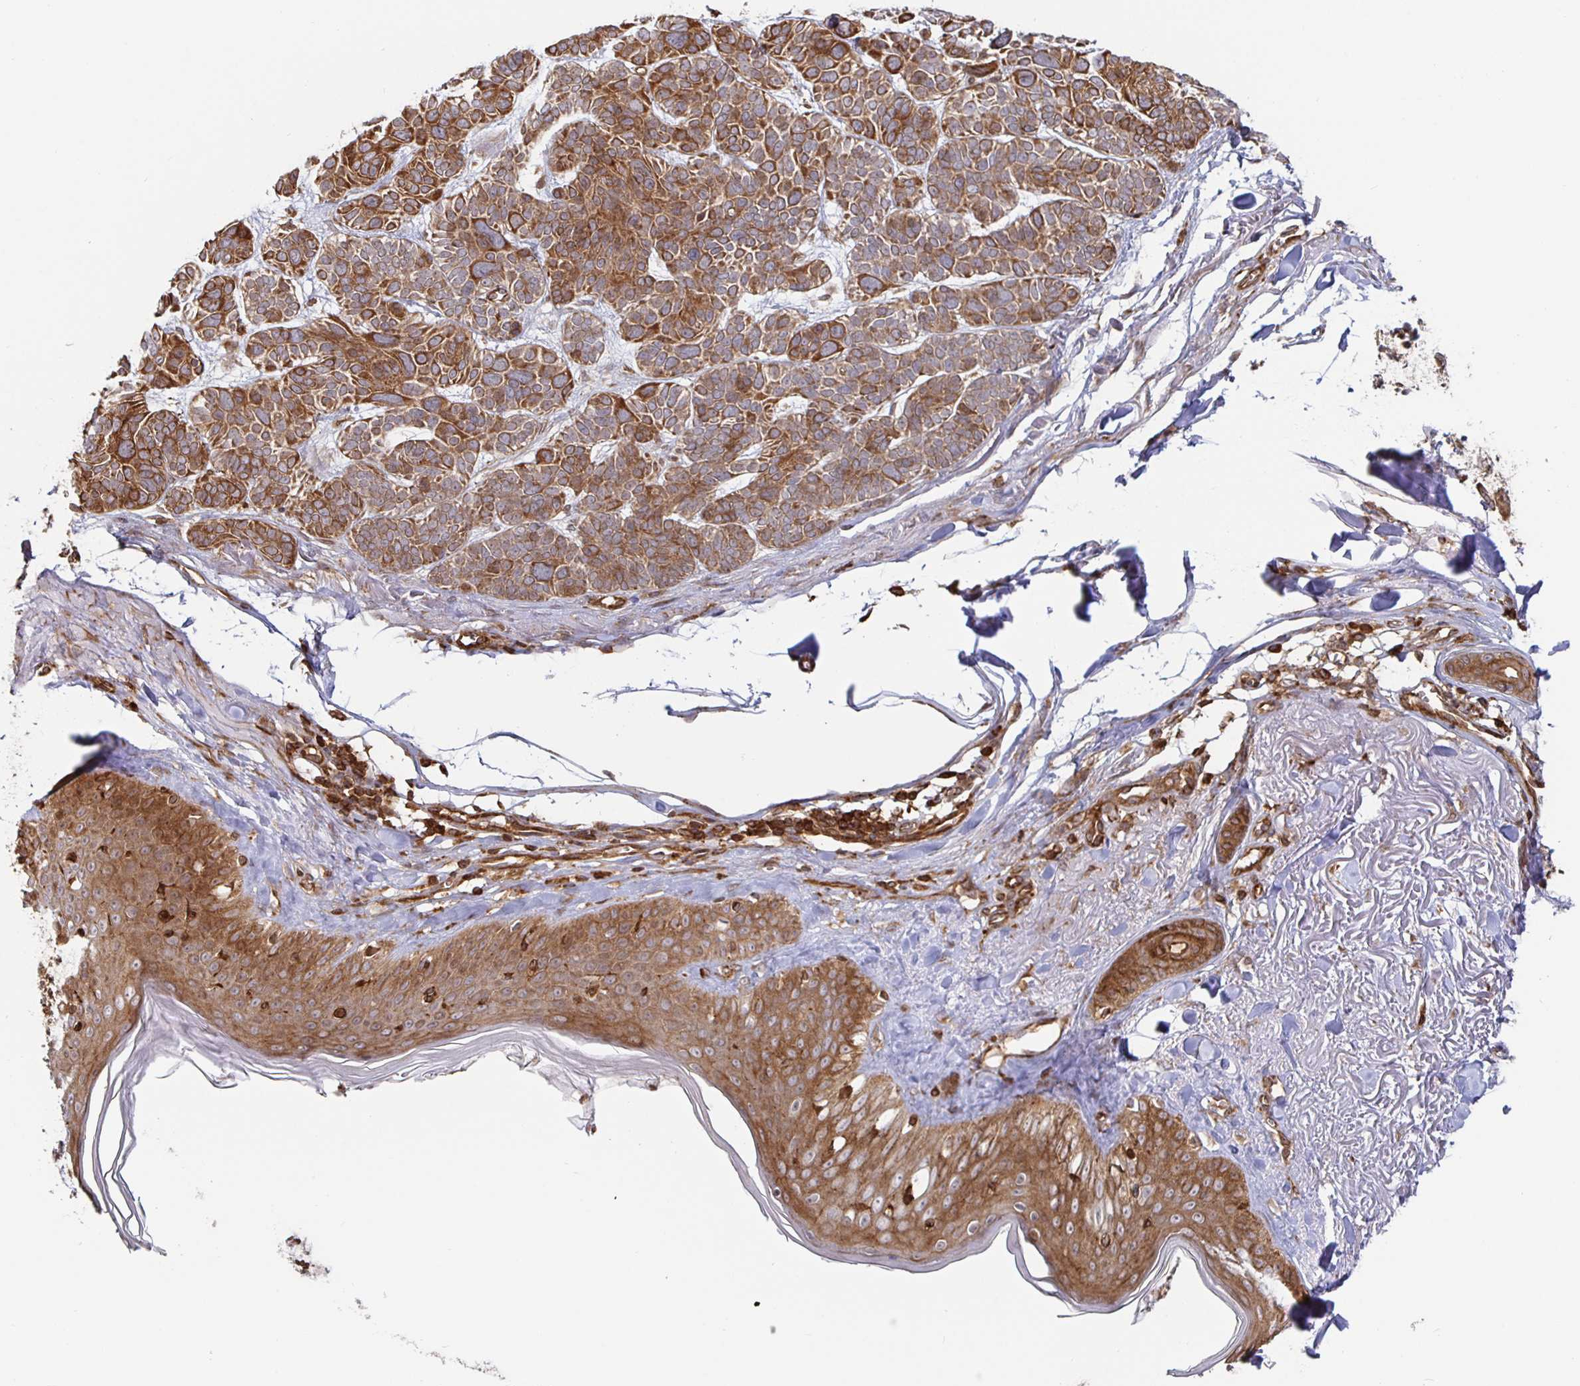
{"staining": {"intensity": "moderate", "quantity": ">75%", "location": "cytoplasmic/membranous"}, "tissue": "skin cancer", "cell_type": "Tumor cells", "image_type": "cancer", "snomed": [{"axis": "morphology", "description": "Basal cell carcinoma"}, {"axis": "morphology", "description": "BCC, low aggressive"}, {"axis": "topography", "description": "Skin"}, {"axis": "topography", "description": "Skin of face"}], "caption": "Bcc,  low aggressive (skin) was stained to show a protein in brown. There is medium levels of moderate cytoplasmic/membranous expression in about >75% of tumor cells. Nuclei are stained in blue.", "gene": "STRAP", "patient": {"sex": "male", "age": 73}}